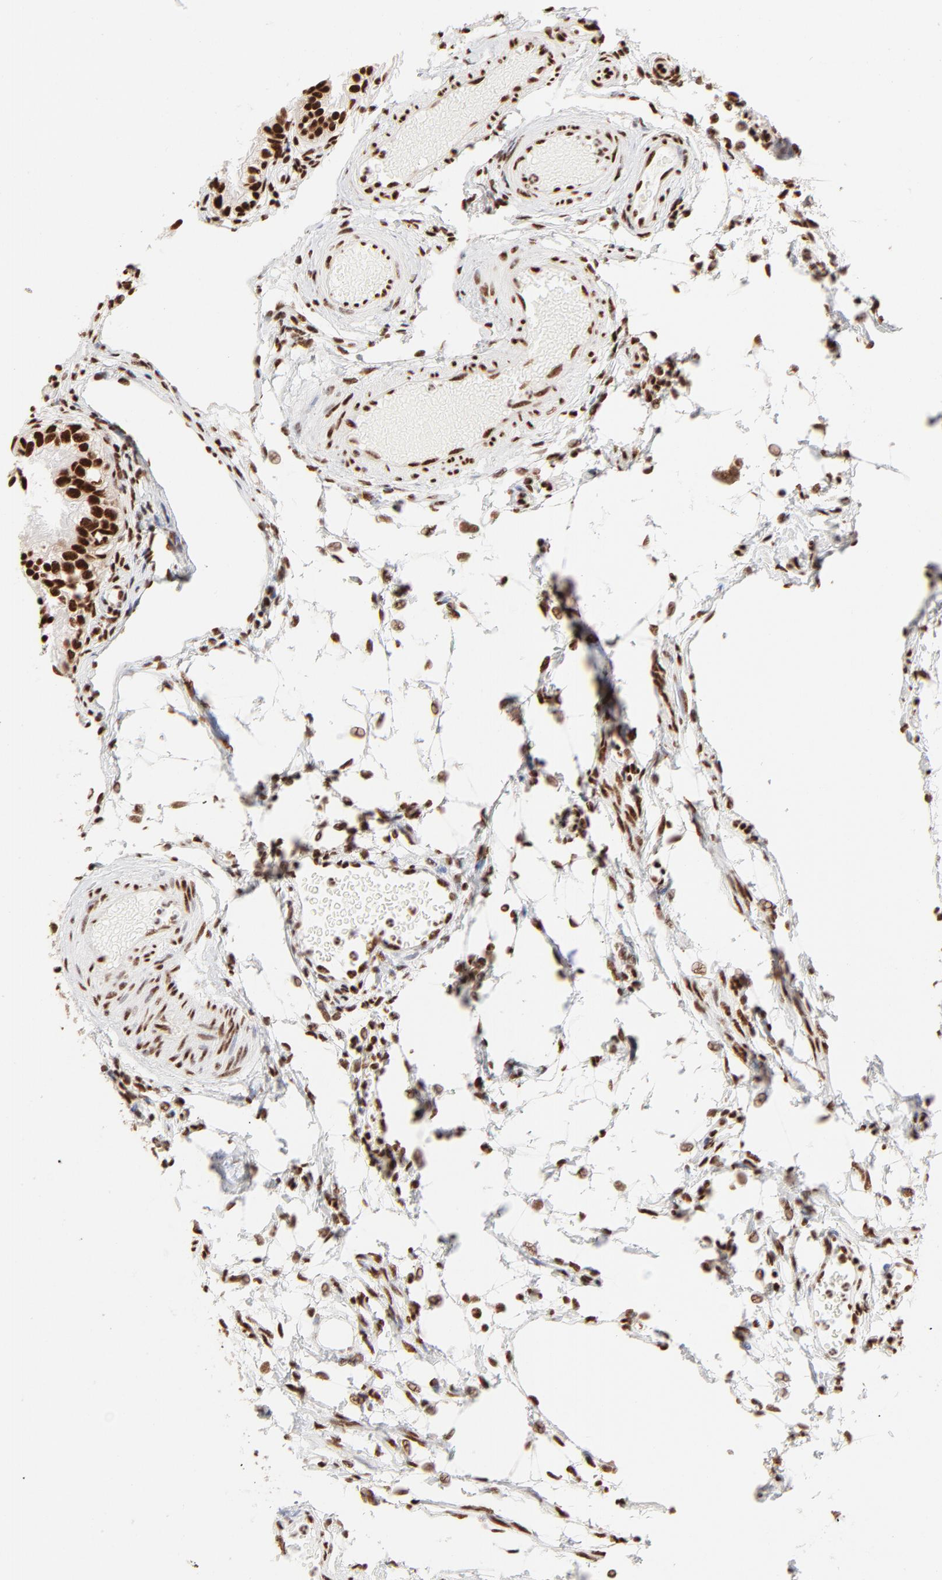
{"staining": {"intensity": "strong", "quantity": ">75%", "location": "nuclear"}, "tissue": "fallopian tube", "cell_type": "Glandular cells", "image_type": "normal", "snomed": [{"axis": "morphology", "description": "Normal tissue, NOS"}, {"axis": "morphology", "description": "Dermoid, NOS"}, {"axis": "topography", "description": "Fallopian tube"}], "caption": "Fallopian tube stained with DAB (3,3'-diaminobenzidine) IHC demonstrates high levels of strong nuclear expression in about >75% of glandular cells.", "gene": "TARDBP", "patient": {"sex": "female", "age": 33}}